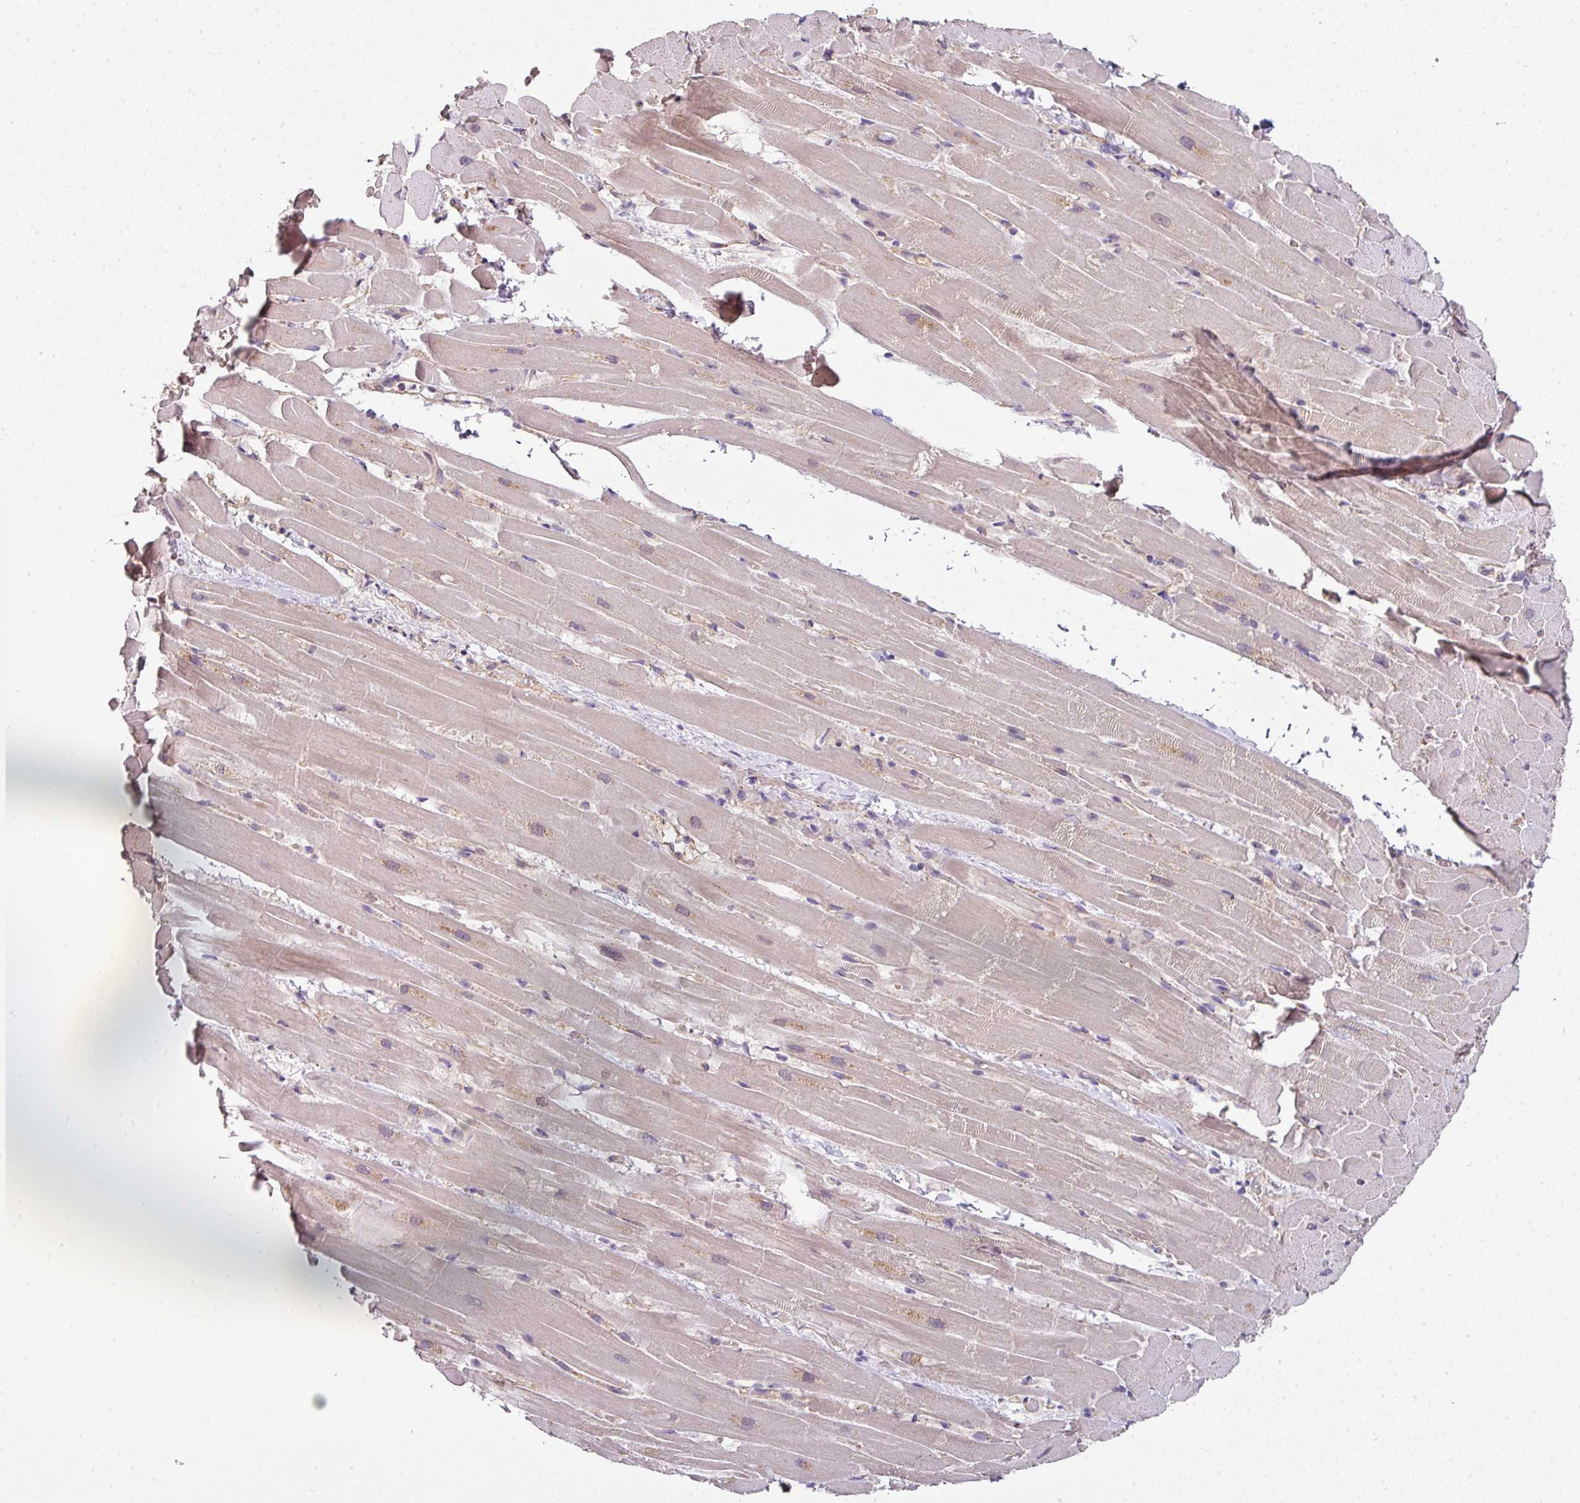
{"staining": {"intensity": "weak", "quantity": "25%-75%", "location": "cytoplasmic/membranous"}, "tissue": "heart muscle", "cell_type": "Cardiomyocytes", "image_type": "normal", "snomed": [{"axis": "morphology", "description": "Normal tissue, NOS"}, {"axis": "topography", "description": "Heart"}], "caption": "Immunohistochemical staining of benign heart muscle displays weak cytoplasmic/membranous protein staining in approximately 25%-75% of cardiomyocytes. The staining was performed using DAB (3,3'-diaminobenzidine) to visualize the protein expression in brown, while the nuclei were stained in blue with hematoxylin (Magnification: 20x).", "gene": "C4orf48", "patient": {"sex": "male", "age": 37}}